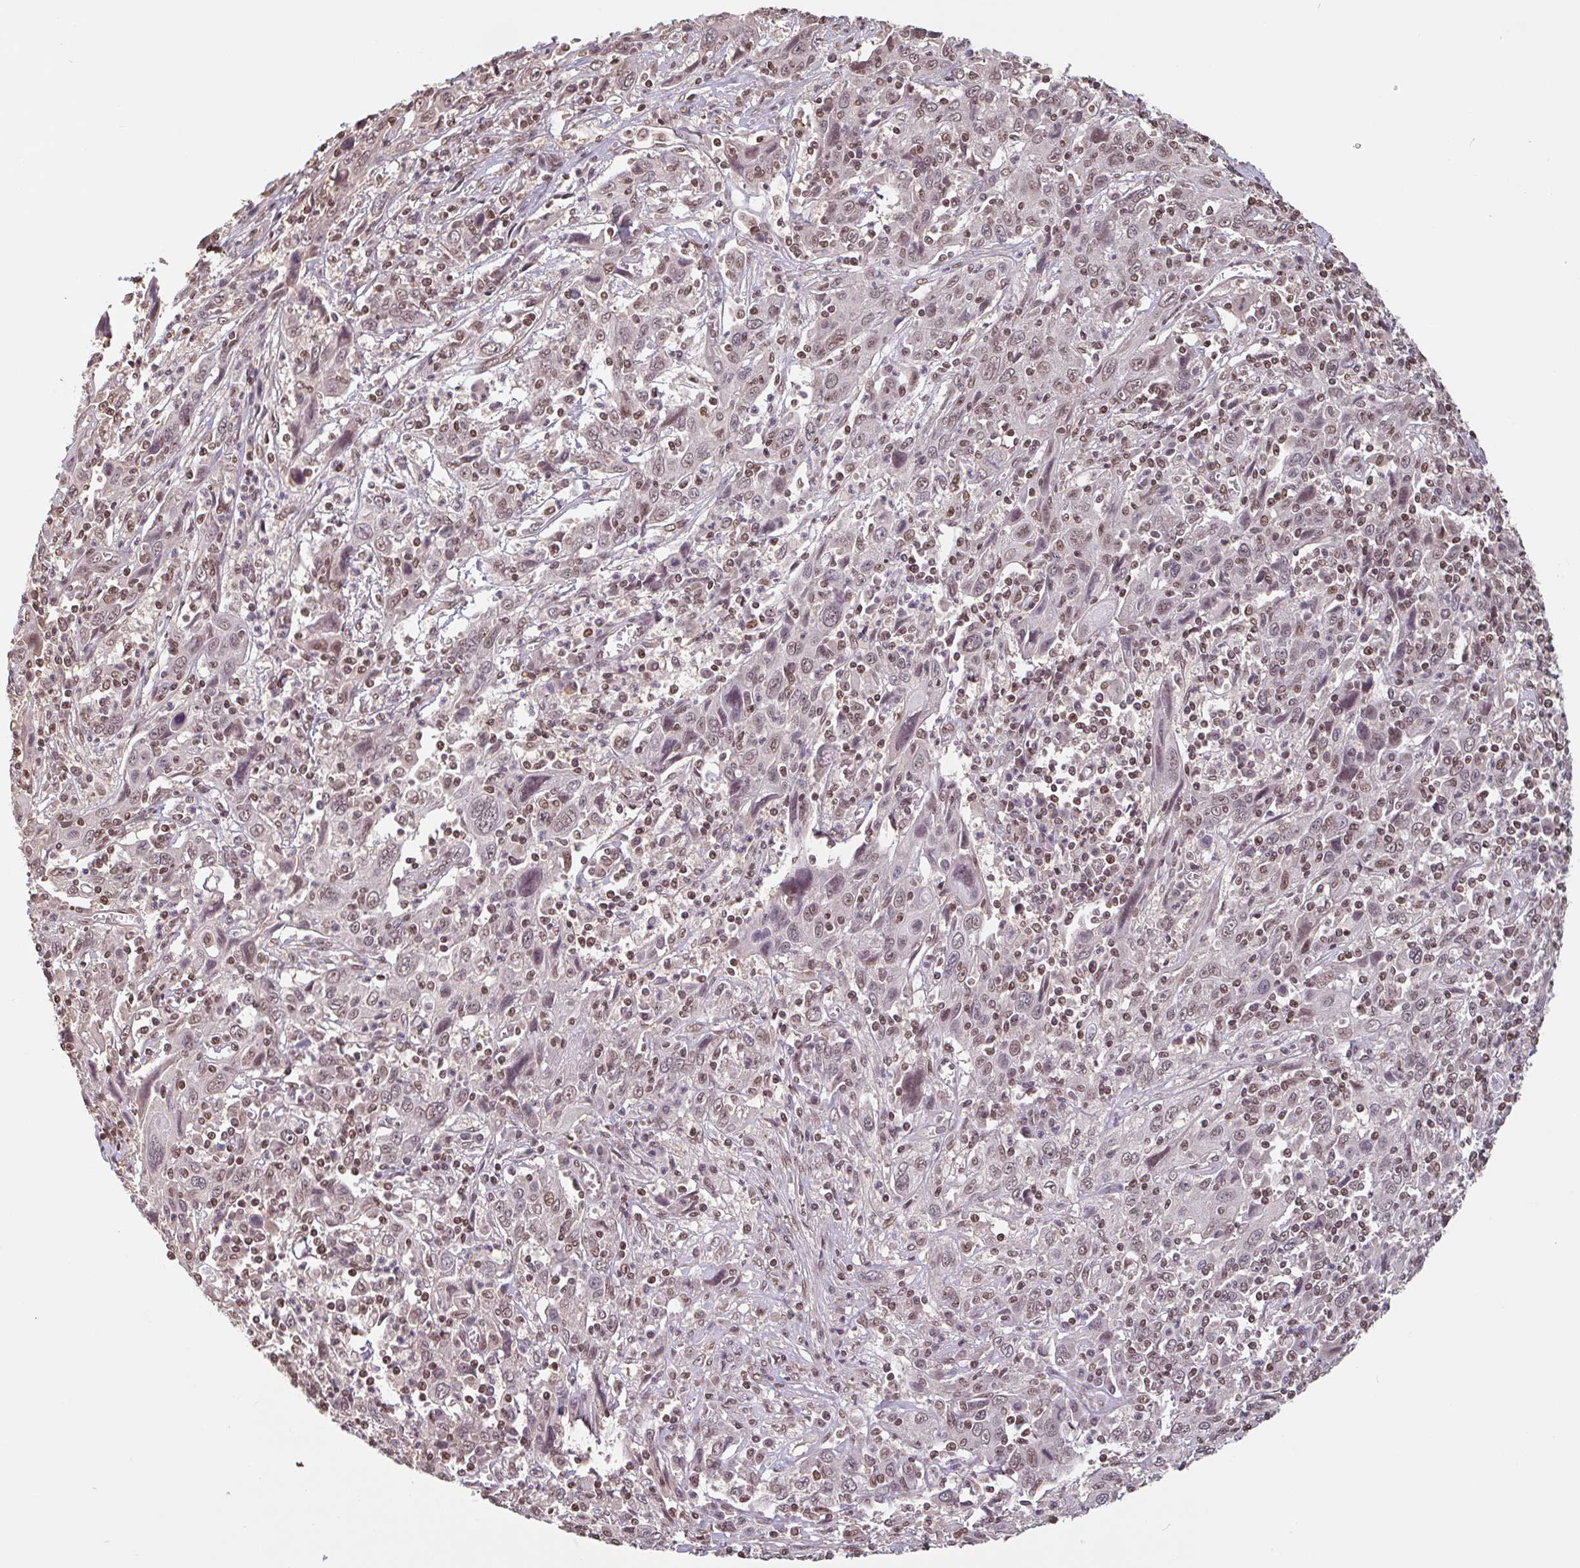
{"staining": {"intensity": "weak", "quantity": ">75%", "location": "nuclear"}, "tissue": "cervical cancer", "cell_type": "Tumor cells", "image_type": "cancer", "snomed": [{"axis": "morphology", "description": "Squamous cell carcinoma, NOS"}, {"axis": "topography", "description": "Cervix"}], "caption": "IHC (DAB (3,3'-diaminobenzidine)) staining of cervical cancer (squamous cell carcinoma) reveals weak nuclear protein staining in about >75% of tumor cells.", "gene": "DR1", "patient": {"sex": "female", "age": 46}}